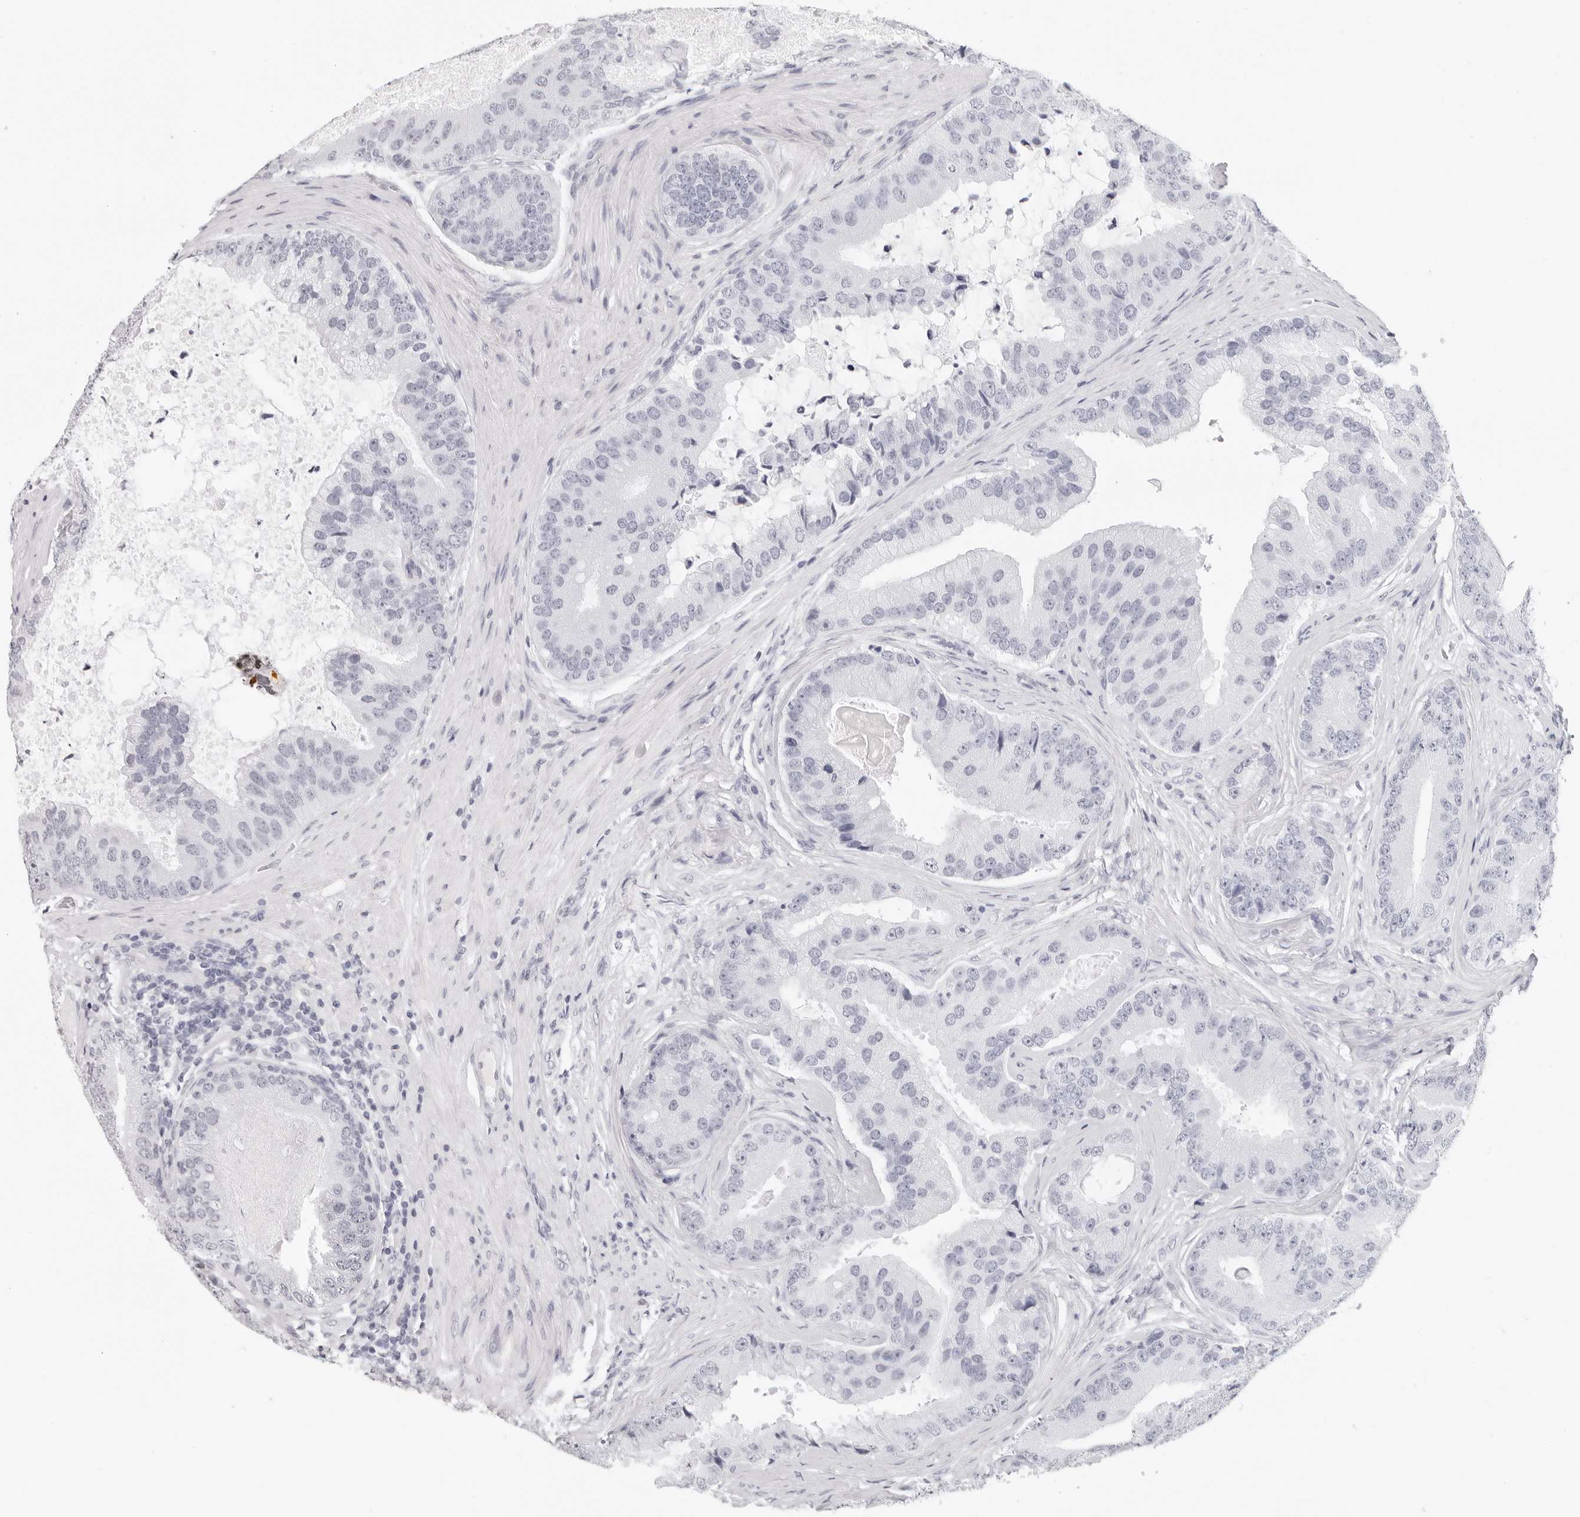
{"staining": {"intensity": "negative", "quantity": "none", "location": "none"}, "tissue": "prostate cancer", "cell_type": "Tumor cells", "image_type": "cancer", "snomed": [{"axis": "morphology", "description": "Adenocarcinoma, High grade"}, {"axis": "topography", "description": "Prostate"}], "caption": "Immunohistochemistry (IHC) of human prostate cancer displays no staining in tumor cells.", "gene": "AGMAT", "patient": {"sex": "male", "age": 70}}